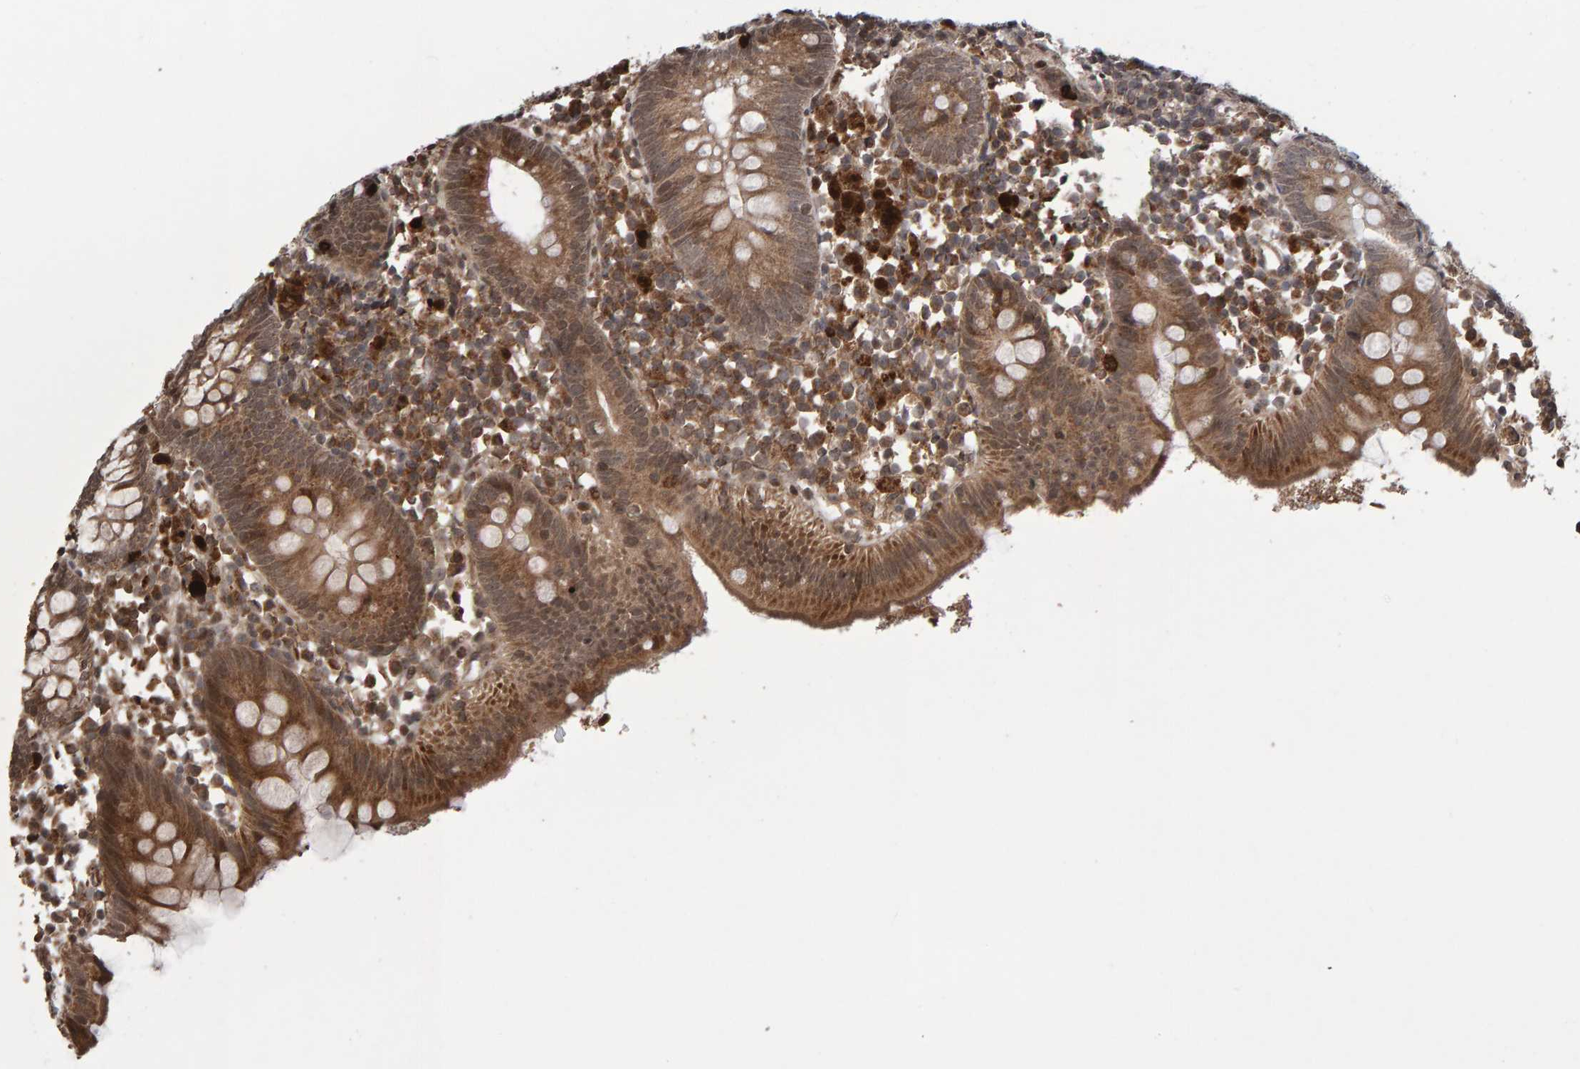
{"staining": {"intensity": "strong", "quantity": ">75%", "location": "cytoplasmic/membranous"}, "tissue": "appendix", "cell_type": "Glandular cells", "image_type": "normal", "snomed": [{"axis": "morphology", "description": "Normal tissue, NOS"}, {"axis": "topography", "description": "Appendix"}], "caption": "Protein expression analysis of benign human appendix reveals strong cytoplasmic/membranous positivity in approximately >75% of glandular cells.", "gene": "PECR", "patient": {"sex": "female", "age": 20}}